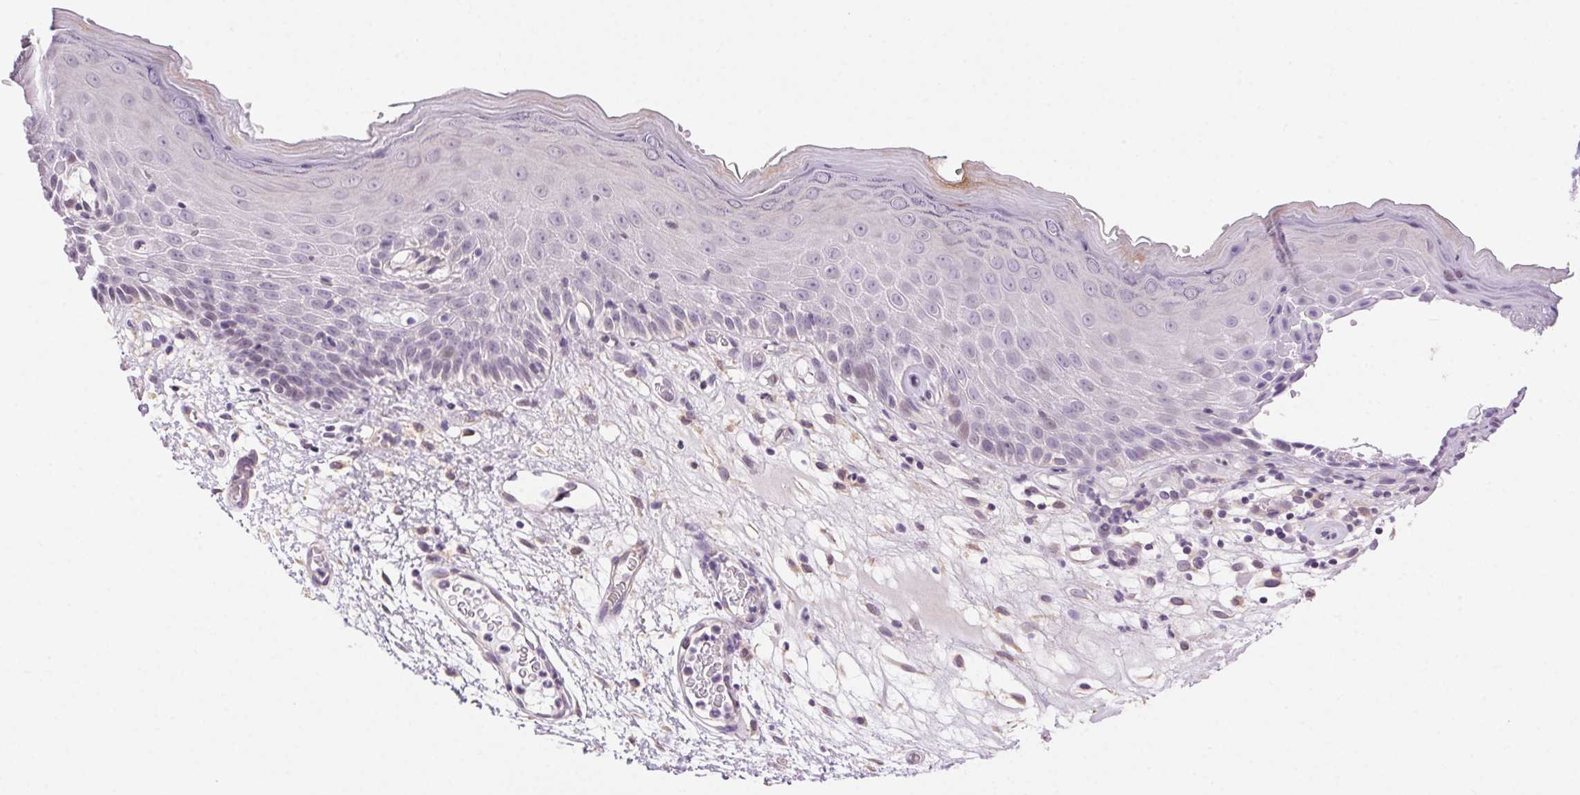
{"staining": {"intensity": "weak", "quantity": "<25%", "location": "nuclear"}, "tissue": "skin", "cell_type": "Epidermal cells", "image_type": "normal", "snomed": [{"axis": "morphology", "description": "Normal tissue, NOS"}, {"axis": "topography", "description": "Vulva"}], "caption": "DAB immunohistochemical staining of normal skin displays no significant staining in epidermal cells. Nuclei are stained in blue.", "gene": "SYT11", "patient": {"sex": "female", "age": 68}}